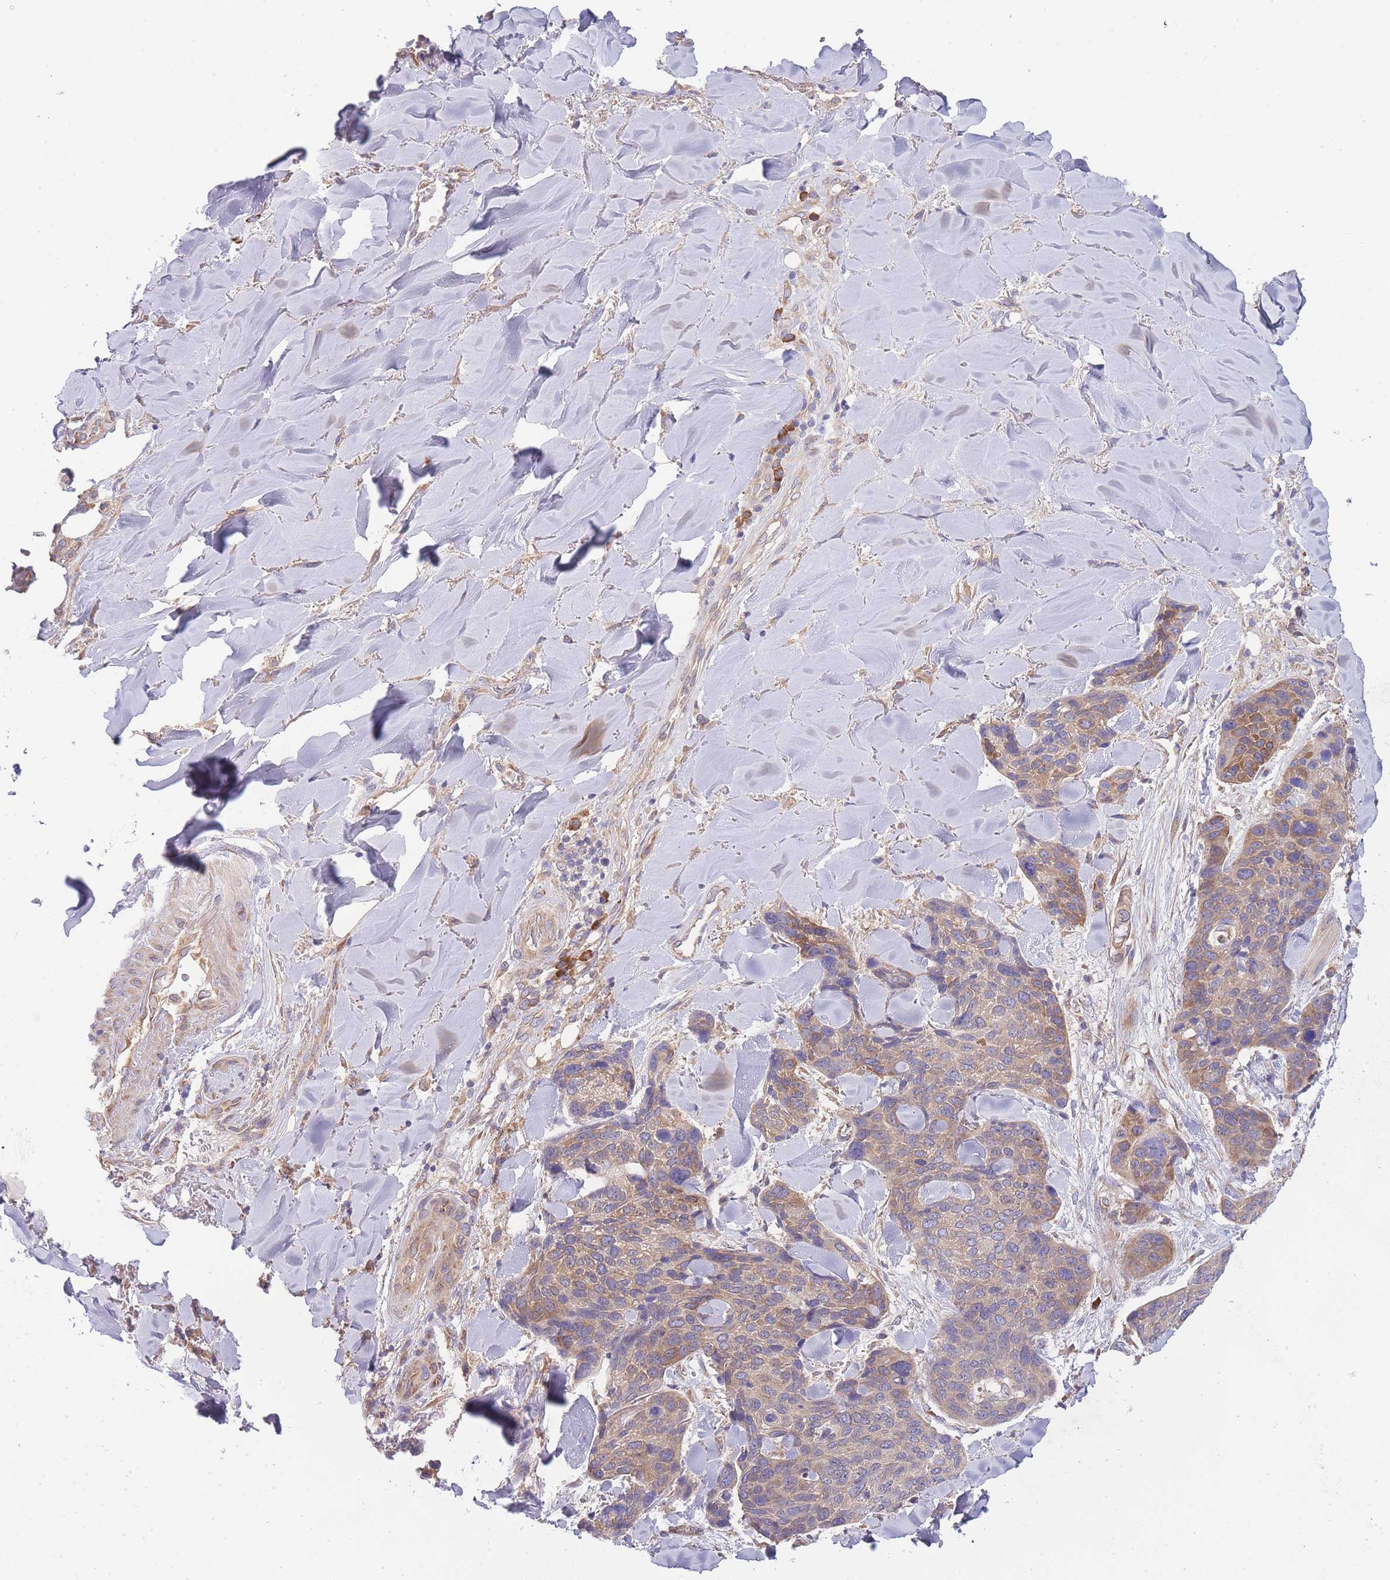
{"staining": {"intensity": "moderate", "quantity": "25%-75%", "location": "cytoplasmic/membranous"}, "tissue": "skin cancer", "cell_type": "Tumor cells", "image_type": "cancer", "snomed": [{"axis": "morphology", "description": "Basal cell carcinoma"}, {"axis": "topography", "description": "Skin"}], "caption": "Immunohistochemical staining of human basal cell carcinoma (skin) exhibits medium levels of moderate cytoplasmic/membranous staining in about 25%-75% of tumor cells.", "gene": "BEX1", "patient": {"sex": "female", "age": 74}}